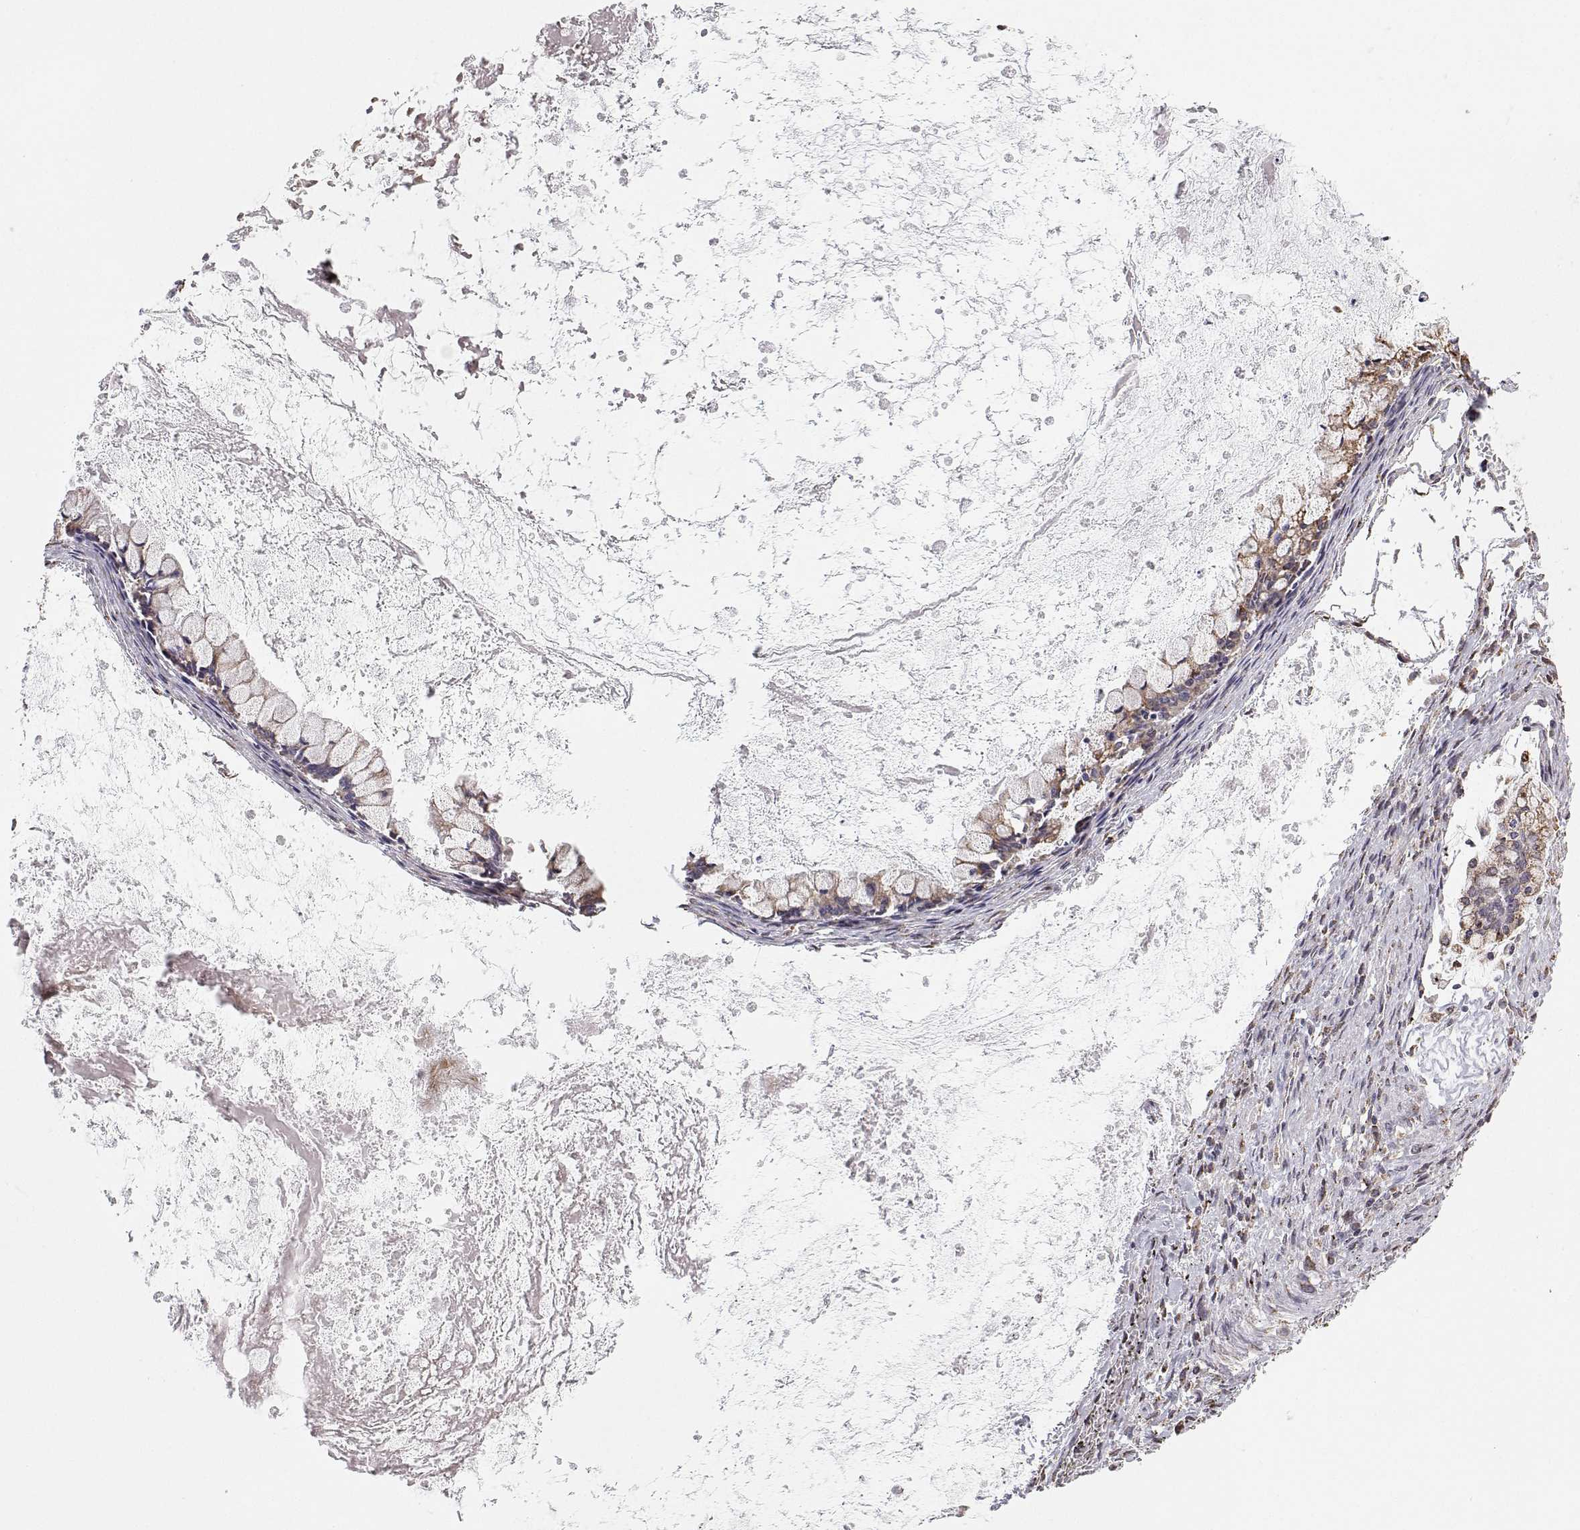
{"staining": {"intensity": "moderate", "quantity": "25%-75%", "location": "cytoplasmic/membranous"}, "tissue": "ovarian cancer", "cell_type": "Tumor cells", "image_type": "cancer", "snomed": [{"axis": "morphology", "description": "Cystadenocarcinoma, mucinous, NOS"}, {"axis": "topography", "description": "Ovary"}], "caption": "DAB immunohistochemical staining of mucinous cystadenocarcinoma (ovarian) reveals moderate cytoplasmic/membranous protein positivity in about 25%-75% of tumor cells.", "gene": "STARD13", "patient": {"sex": "female", "age": 67}}